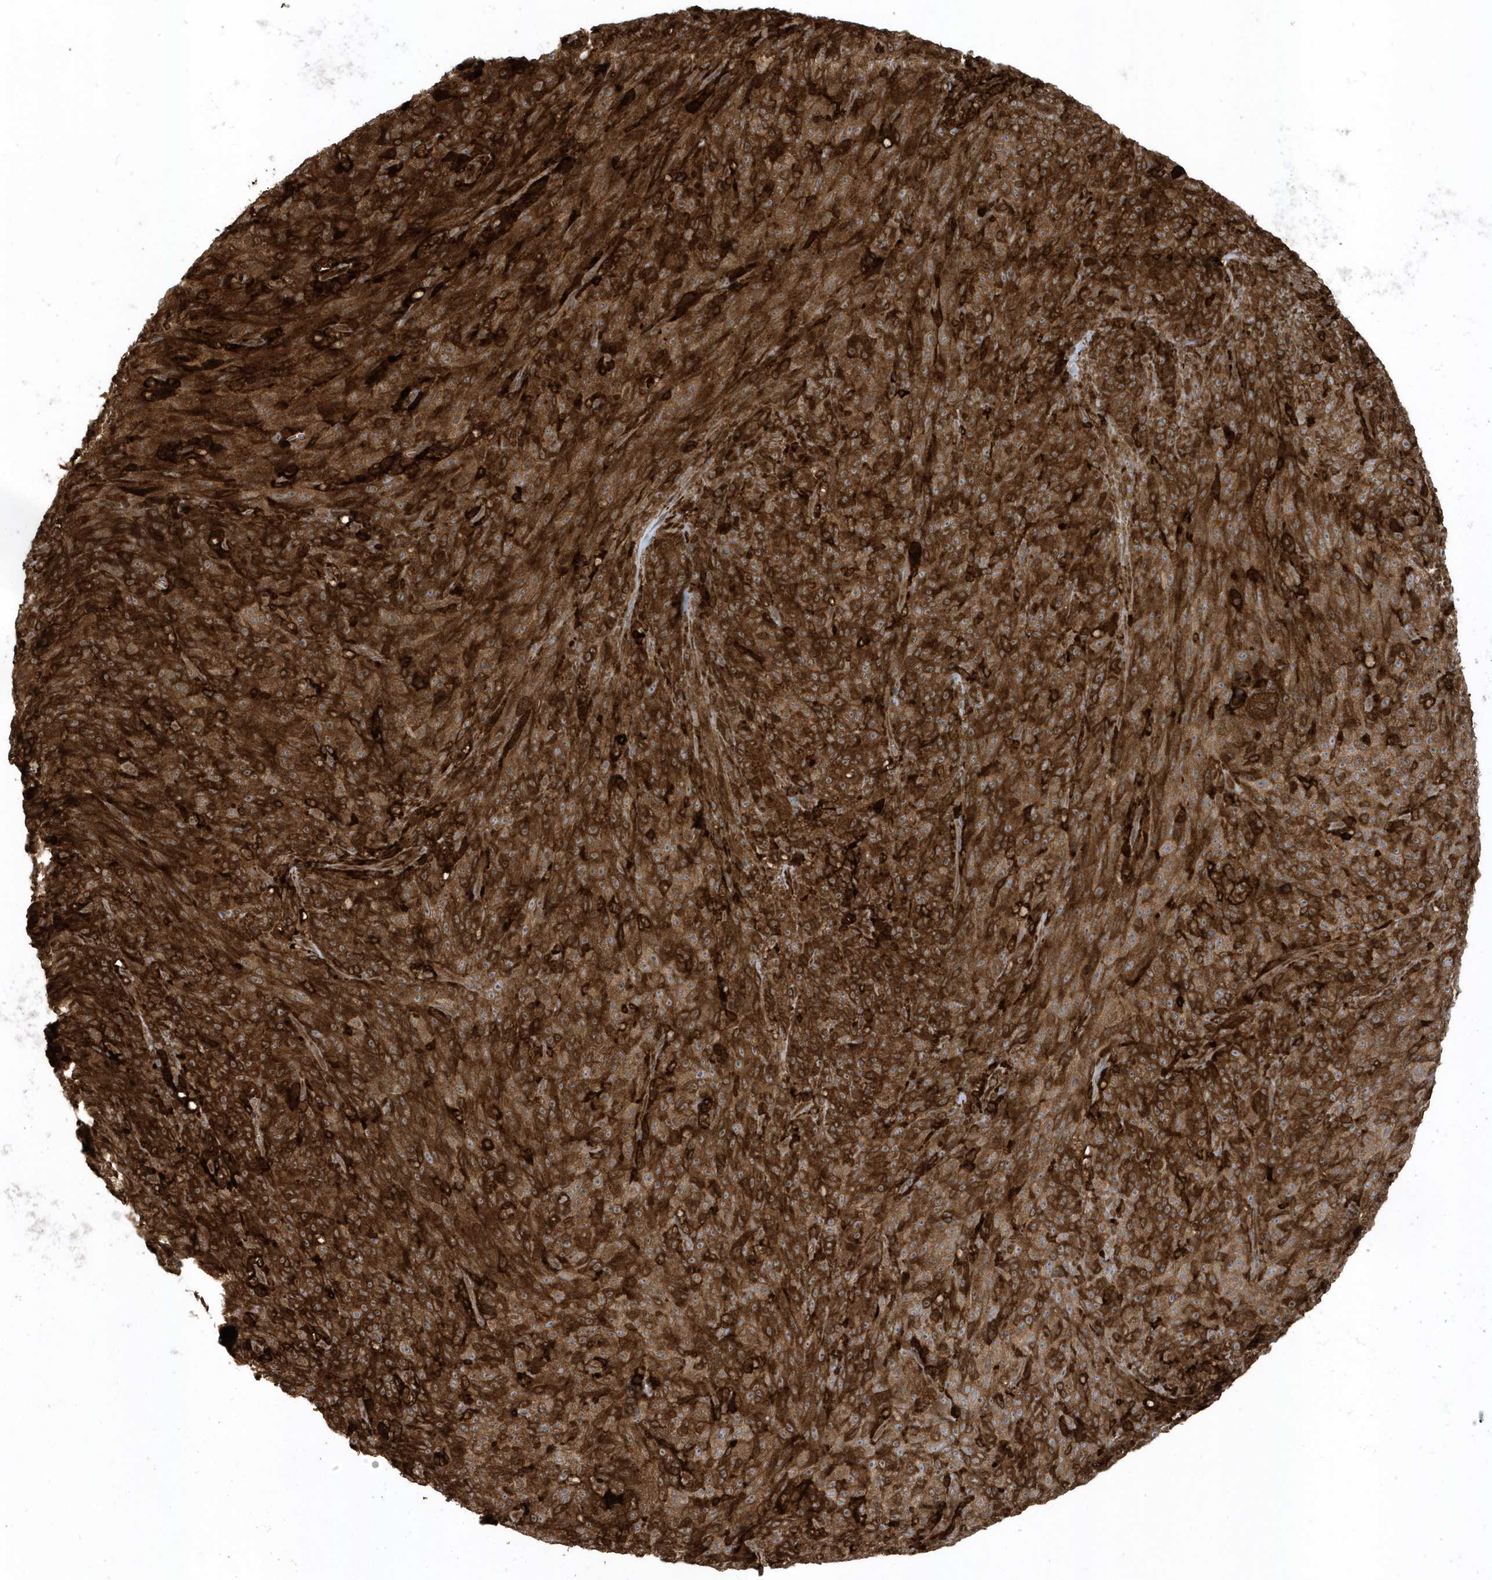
{"staining": {"intensity": "strong", "quantity": ">75%", "location": "cytoplasmic/membranous"}, "tissue": "melanoma", "cell_type": "Tumor cells", "image_type": "cancer", "snomed": [{"axis": "morphology", "description": "Malignant melanoma, NOS"}, {"axis": "topography", "description": "Skin"}], "caption": "Immunohistochemistry (IHC) (DAB) staining of human melanoma demonstrates strong cytoplasmic/membranous protein expression in about >75% of tumor cells.", "gene": "CLCN6", "patient": {"sex": "female", "age": 82}}